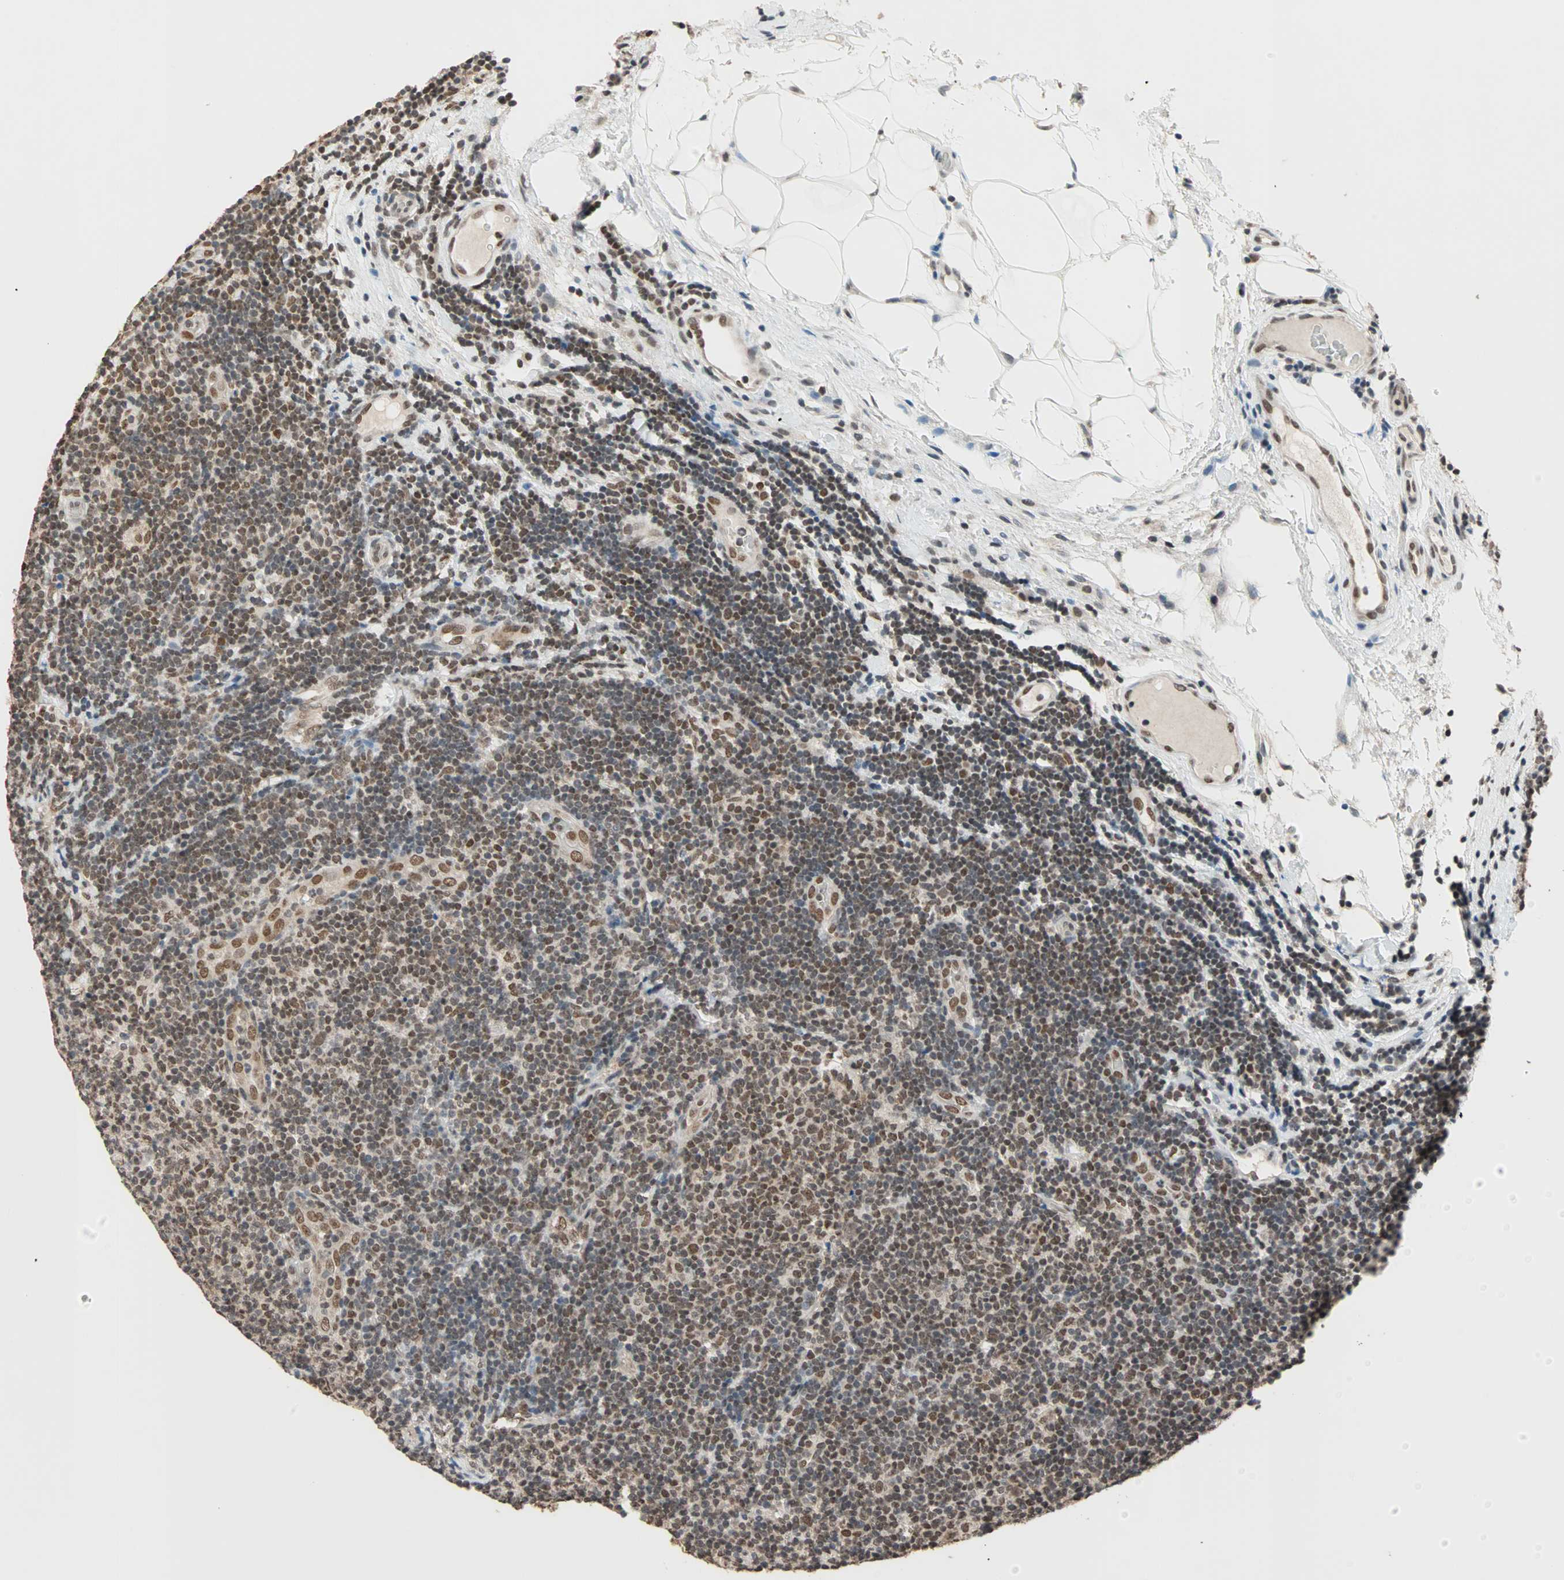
{"staining": {"intensity": "strong", "quantity": ">75%", "location": "nuclear"}, "tissue": "lymphoma", "cell_type": "Tumor cells", "image_type": "cancer", "snomed": [{"axis": "morphology", "description": "Malignant lymphoma, non-Hodgkin's type, Low grade"}, {"axis": "topography", "description": "Lymph node"}], "caption": "About >75% of tumor cells in lymphoma demonstrate strong nuclear protein positivity as visualized by brown immunohistochemical staining.", "gene": "DAZAP1", "patient": {"sex": "male", "age": 83}}